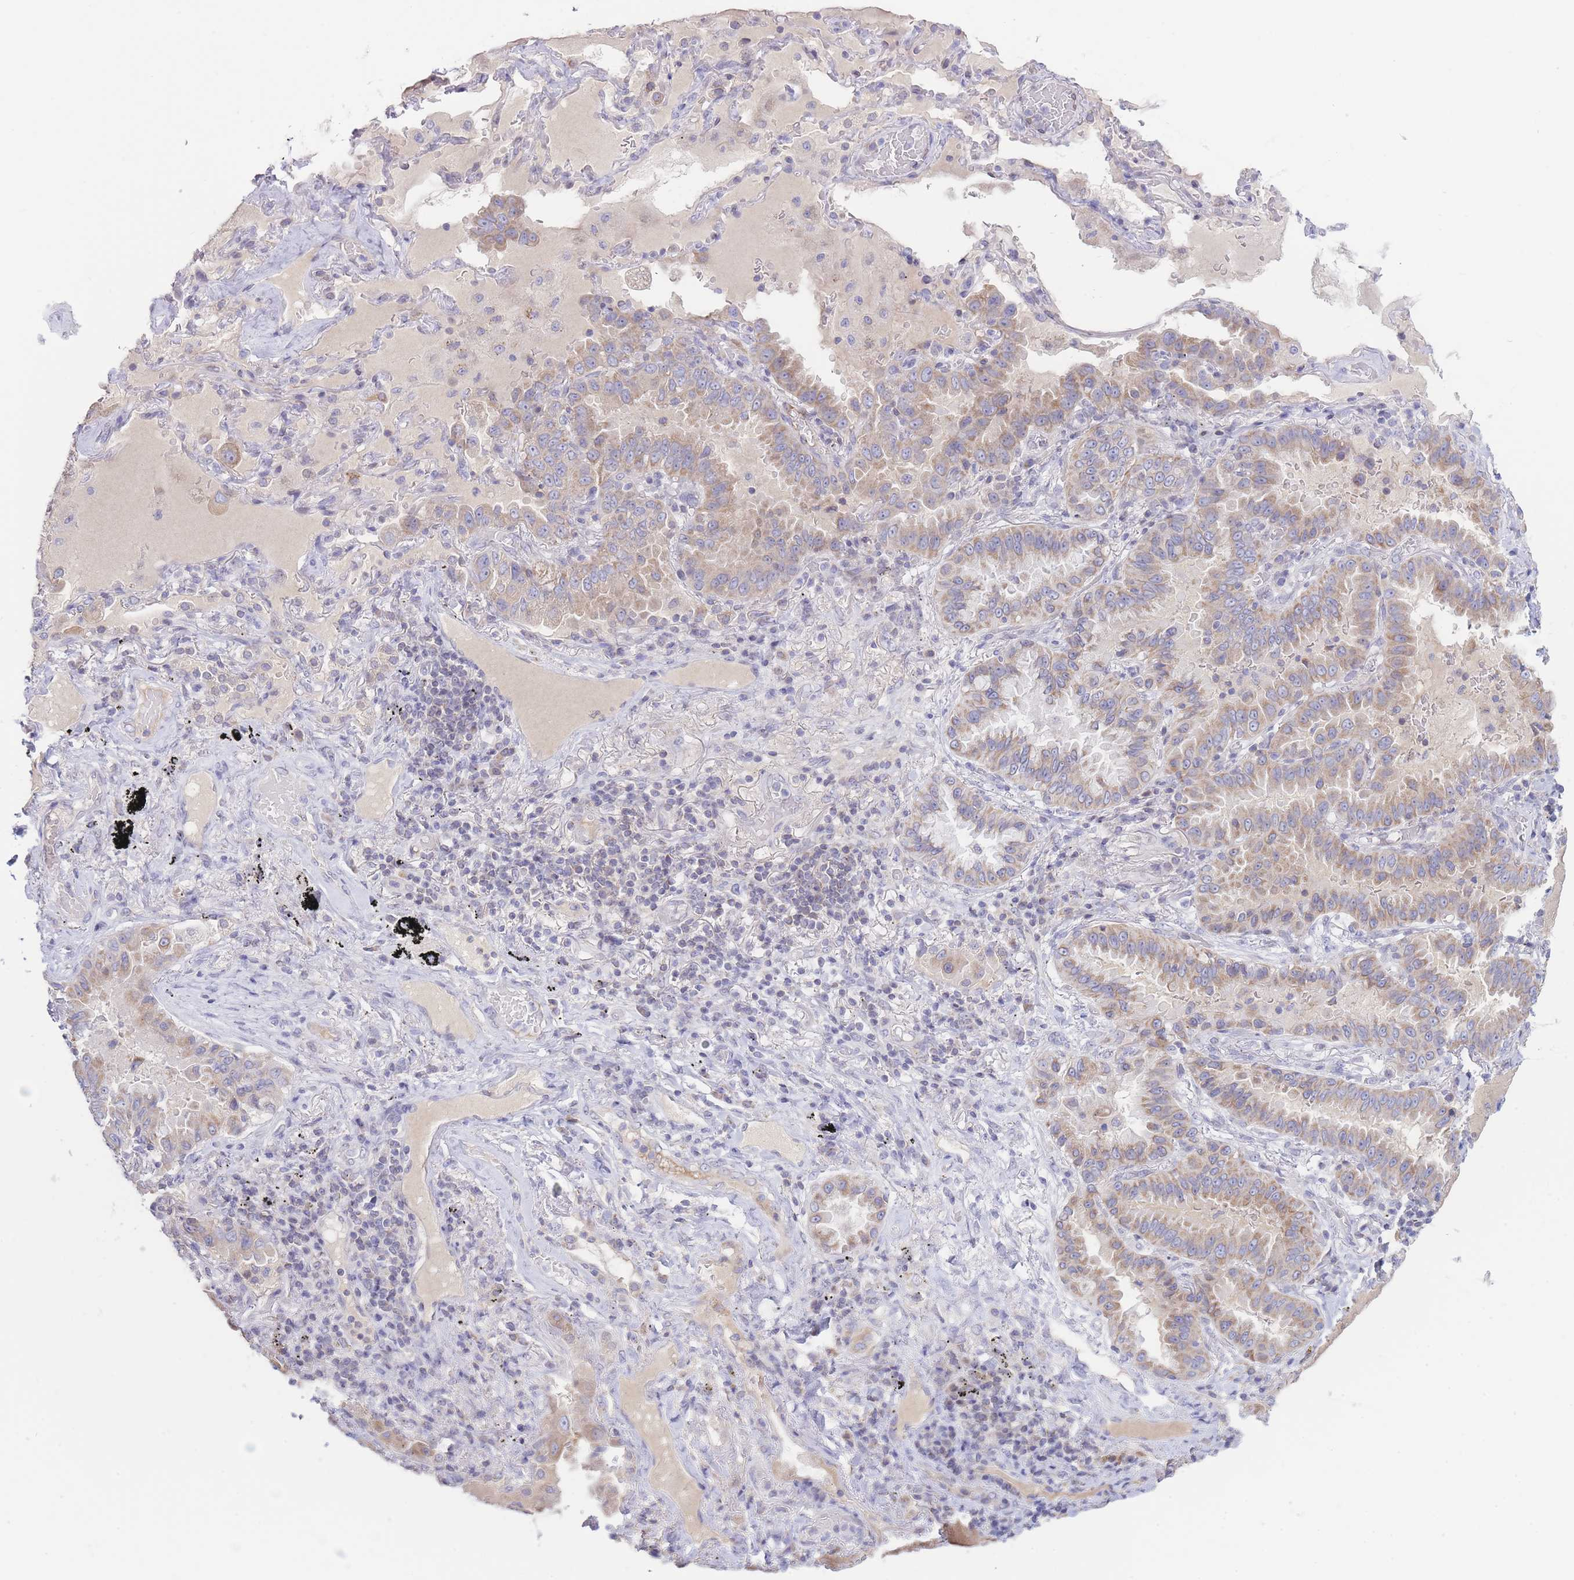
{"staining": {"intensity": "weak", "quantity": ">75%", "location": "cytoplasmic/membranous"}, "tissue": "lung cancer", "cell_type": "Tumor cells", "image_type": "cancer", "snomed": [{"axis": "morphology", "description": "Squamous cell carcinoma, NOS"}, {"axis": "topography", "description": "Lung"}], "caption": "DAB (3,3'-diaminobenzidine) immunohistochemical staining of human squamous cell carcinoma (lung) reveals weak cytoplasmic/membranous protein staining in approximately >75% of tumor cells.", "gene": "NANP", "patient": {"sex": "male", "age": 74}}